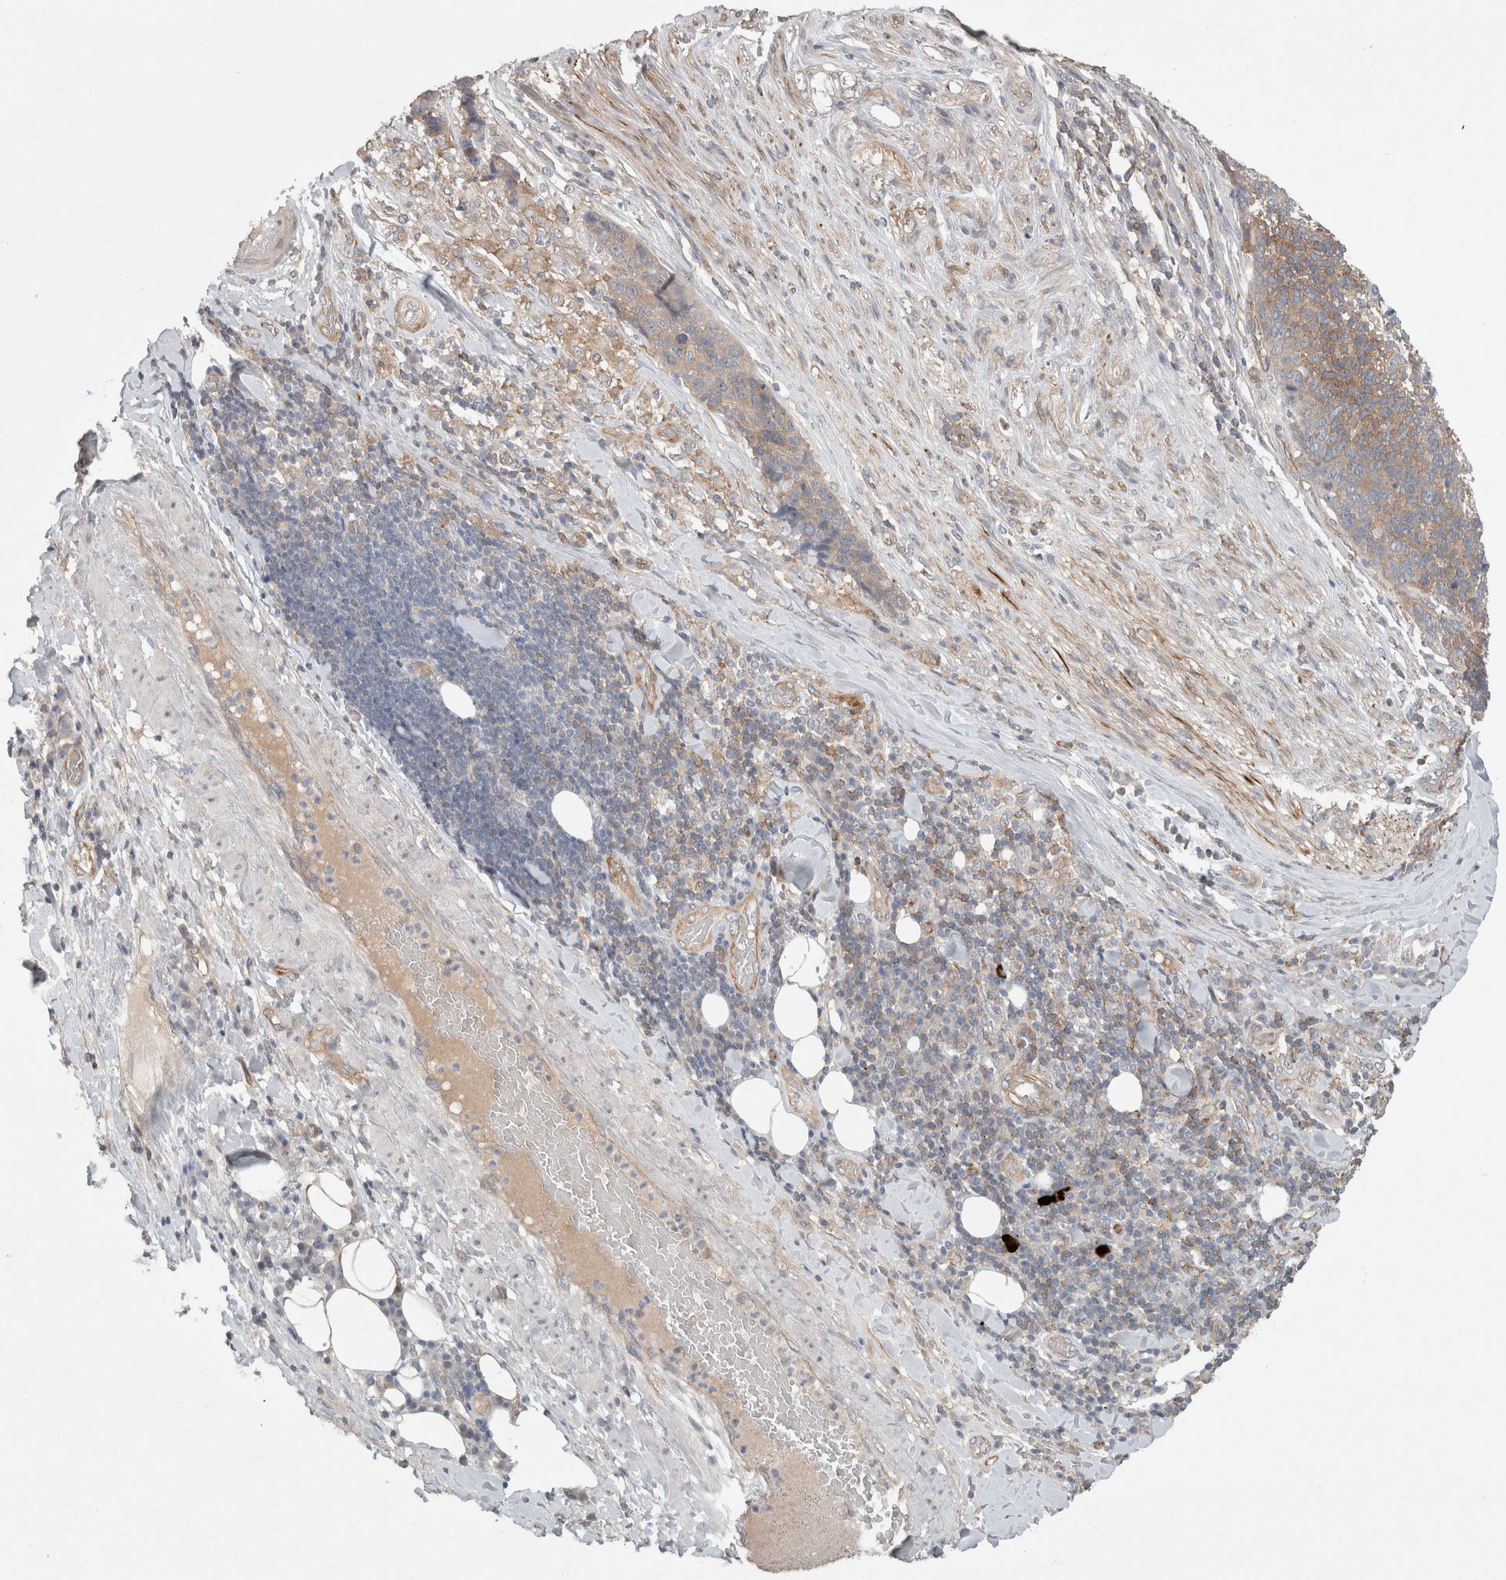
{"staining": {"intensity": "moderate", "quantity": "25%-75%", "location": "cytoplasmic/membranous"}, "tissue": "lung cancer", "cell_type": "Tumor cells", "image_type": "cancer", "snomed": [{"axis": "morphology", "description": "Squamous cell carcinoma, NOS"}, {"axis": "topography", "description": "Lung"}], "caption": "The image shows immunohistochemical staining of lung cancer. There is moderate cytoplasmic/membranous positivity is appreciated in approximately 25%-75% of tumor cells.", "gene": "RASAL2", "patient": {"sex": "male", "age": 66}}